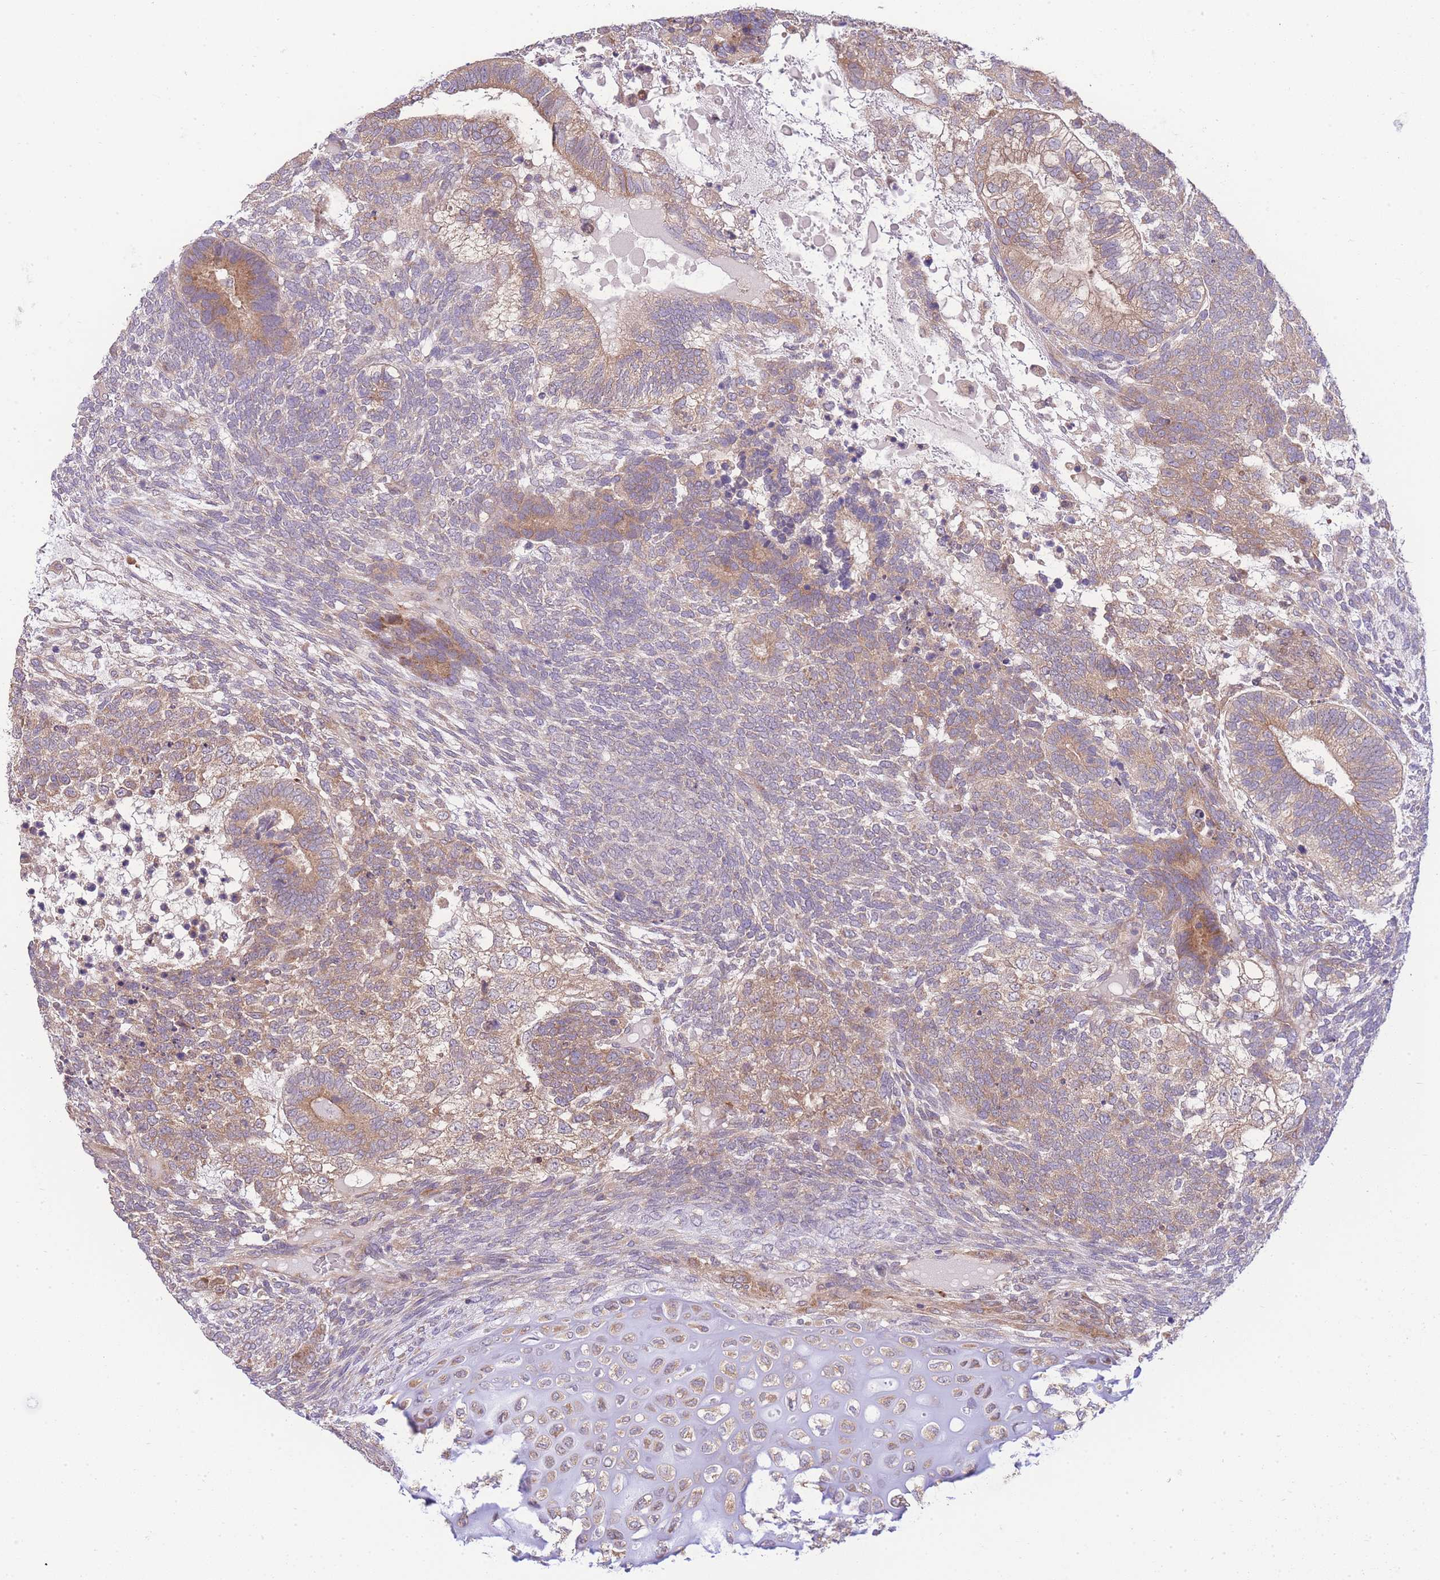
{"staining": {"intensity": "moderate", "quantity": "<25%", "location": "cytoplasmic/membranous"}, "tissue": "testis cancer", "cell_type": "Tumor cells", "image_type": "cancer", "snomed": [{"axis": "morphology", "description": "Carcinoma, Embryonal, NOS"}, {"axis": "topography", "description": "Testis"}], "caption": "The immunohistochemical stain labels moderate cytoplasmic/membranous expression in tumor cells of embryonal carcinoma (testis) tissue.", "gene": "BEX1", "patient": {"sex": "male", "age": 23}}